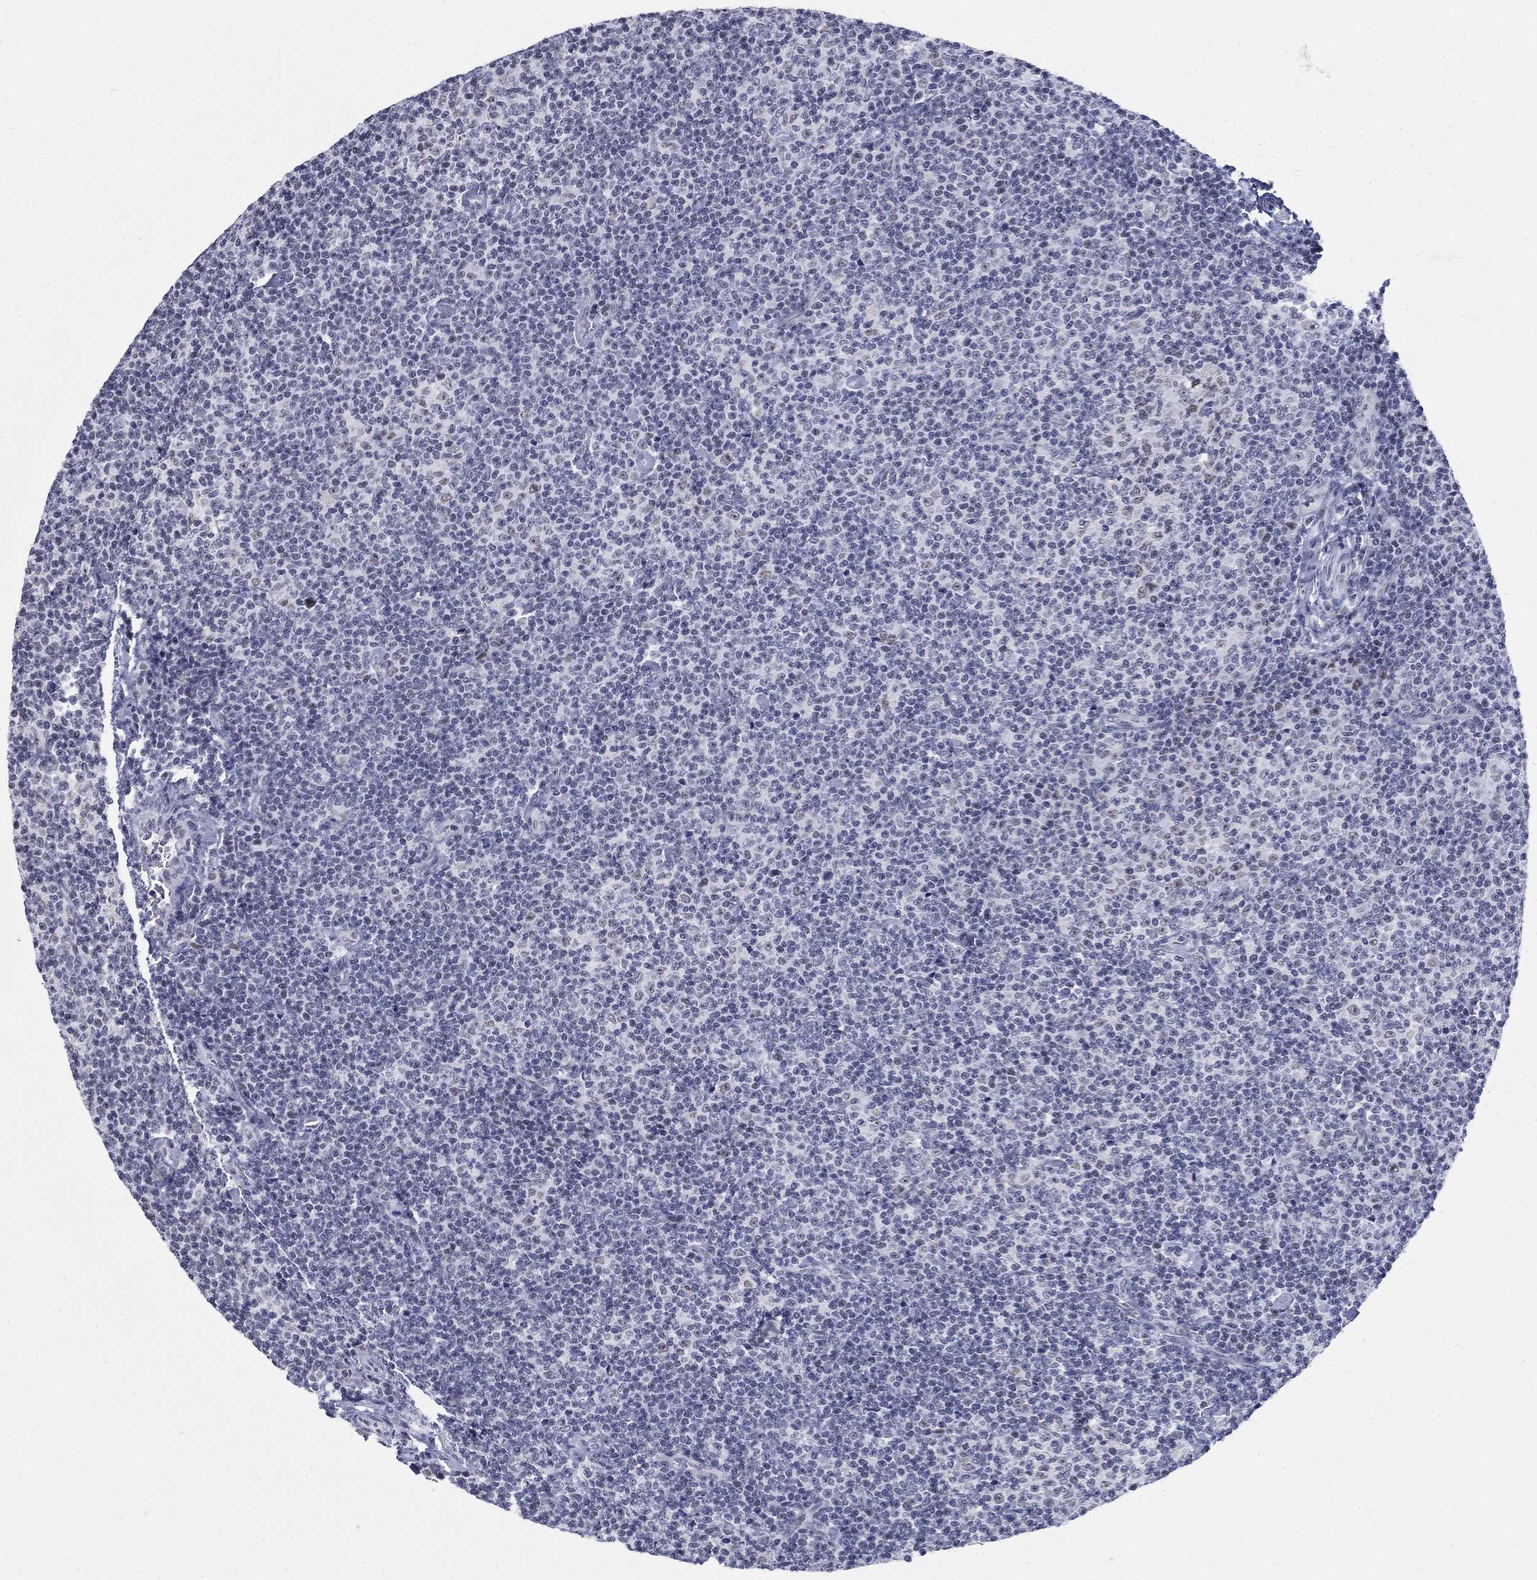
{"staining": {"intensity": "negative", "quantity": "none", "location": "none"}, "tissue": "lymphoma", "cell_type": "Tumor cells", "image_type": "cancer", "snomed": [{"axis": "morphology", "description": "Malignant lymphoma, non-Hodgkin's type, Low grade"}, {"axis": "topography", "description": "Lymph node"}], "caption": "The histopathology image displays no staining of tumor cells in lymphoma.", "gene": "BHLHE22", "patient": {"sex": "male", "age": 81}}